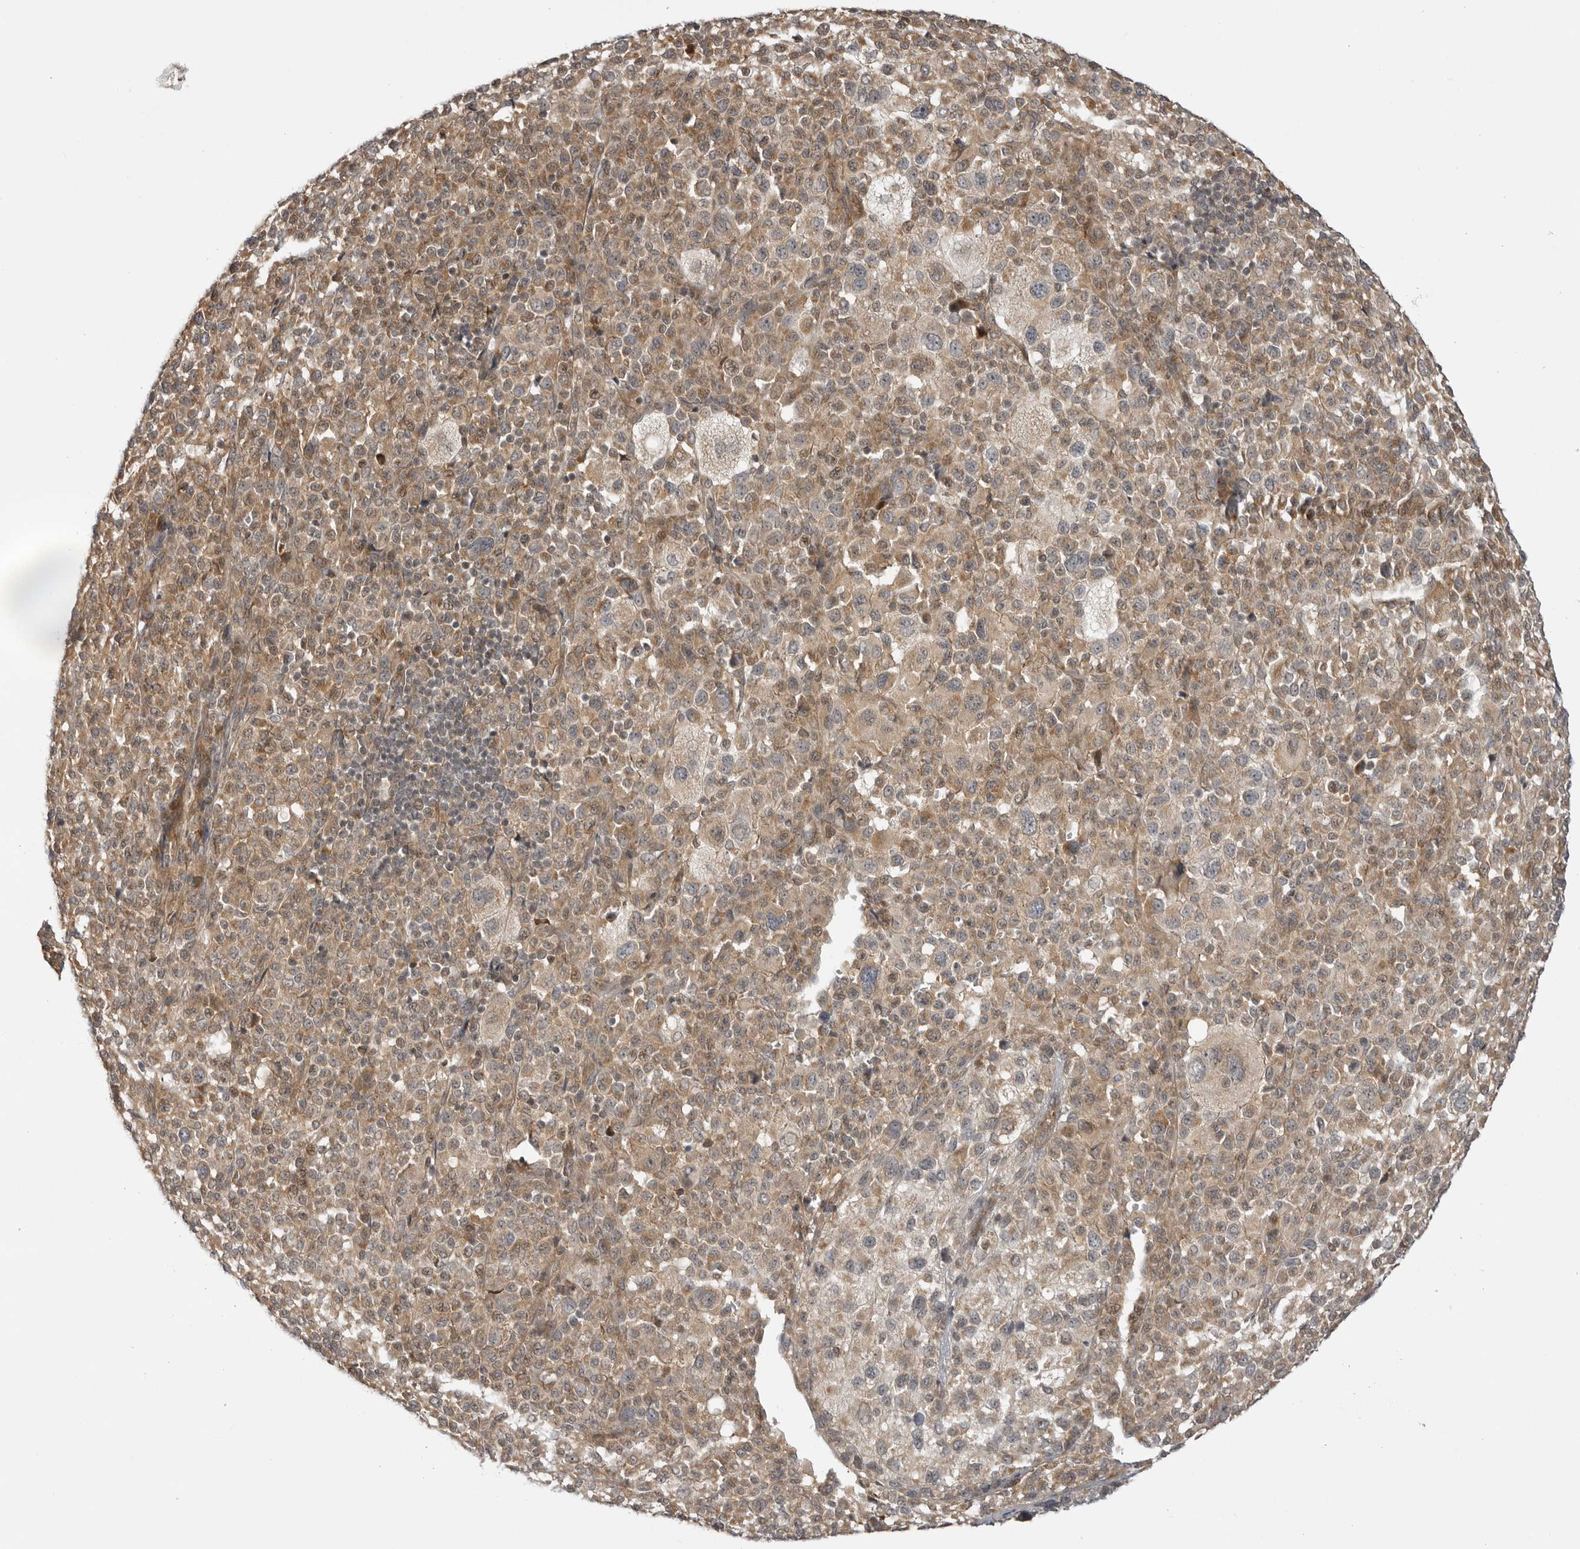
{"staining": {"intensity": "weak", "quantity": "25%-75%", "location": "cytoplasmic/membranous"}, "tissue": "melanoma", "cell_type": "Tumor cells", "image_type": "cancer", "snomed": [{"axis": "morphology", "description": "Malignant melanoma, Metastatic site"}, {"axis": "topography", "description": "Skin"}], "caption": "Immunohistochemistry (IHC) photomicrograph of neoplastic tissue: human malignant melanoma (metastatic site) stained using IHC shows low levels of weak protein expression localized specifically in the cytoplasmic/membranous of tumor cells, appearing as a cytoplasmic/membranous brown color.", "gene": "LRRC45", "patient": {"sex": "female", "age": 74}}